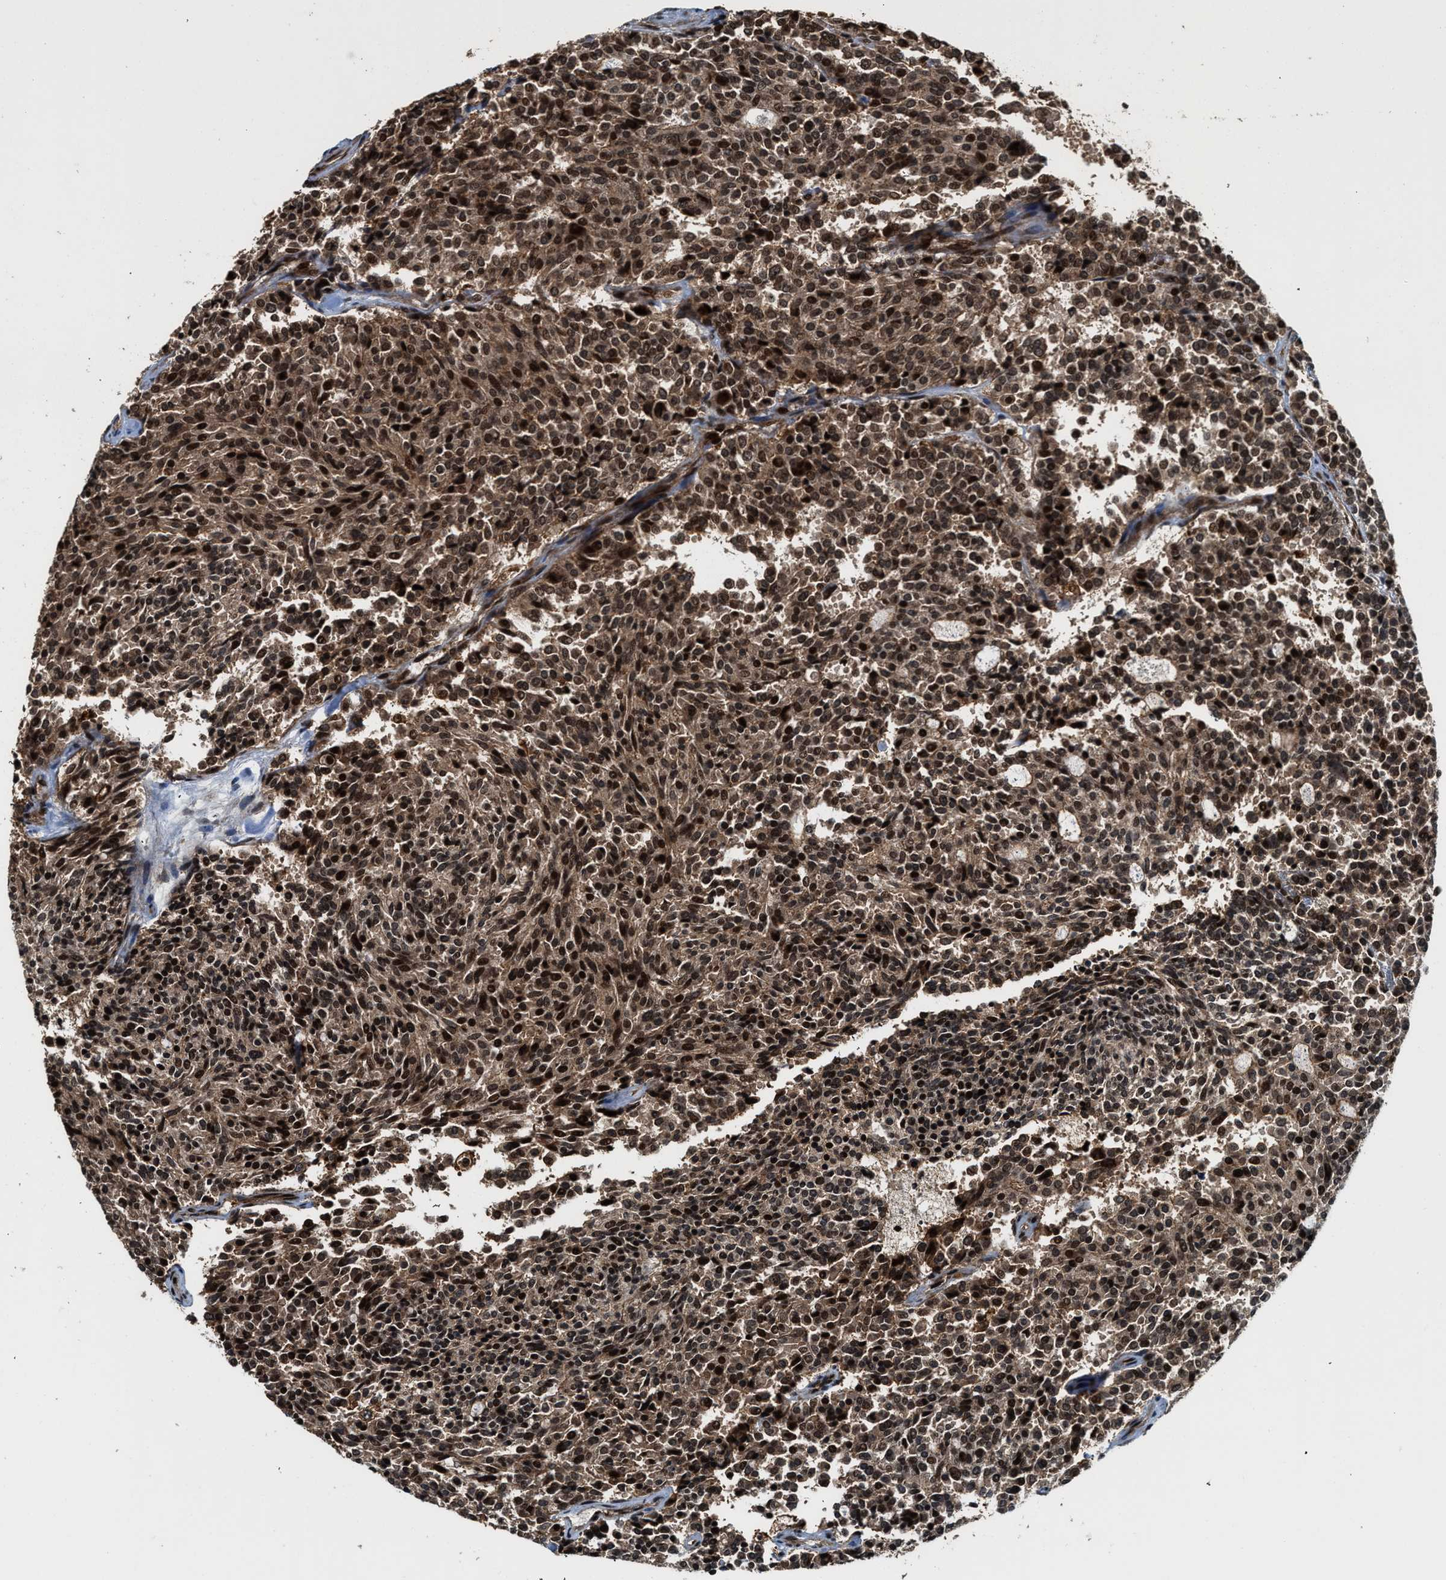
{"staining": {"intensity": "strong", "quantity": ">75%", "location": "cytoplasmic/membranous,nuclear"}, "tissue": "carcinoid", "cell_type": "Tumor cells", "image_type": "cancer", "snomed": [{"axis": "morphology", "description": "Carcinoid, malignant, NOS"}, {"axis": "topography", "description": "Pancreas"}], "caption": "IHC of malignant carcinoid shows high levels of strong cytoplasmic/membranous and nuclear positivity in about >75% of tumor cells.", "gene": "MDM2", "patient": {"sex": "female", "age": 54}}